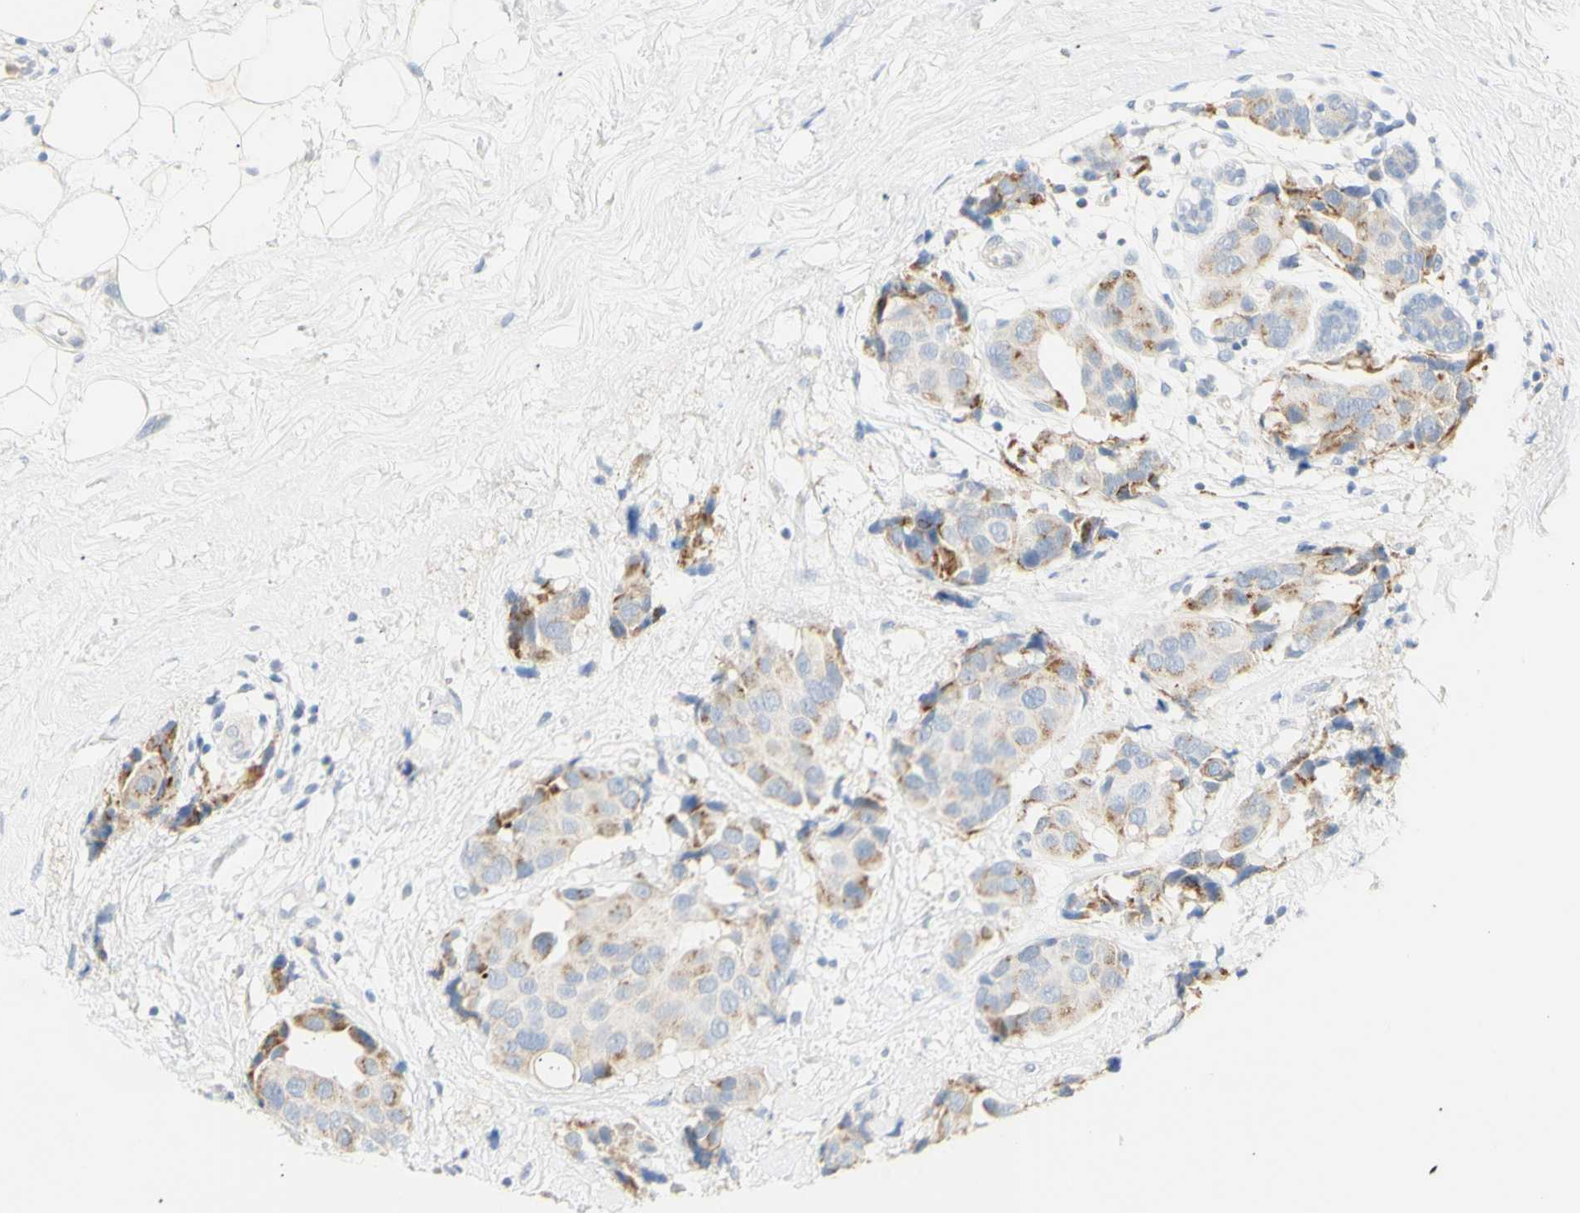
{"staining": {"intensity": "moderate", "quantity": "25%-75%", "location": "cytoplasmic/membranous"}, "tissue": "breast cancer", "cell_type": "Tumor cells", "image_type": "cancer", "snomed": [{"axis": "morphology", "description": "Normal tissue, NOS"}, {"axis": "morphology", "description": "Duct carcinoma"}, {"axis": "topography", "description": "Breast"}], "caption": "A photomicrograph of human infiltrating ductal carcinoma (breast) stained for a protein shows moderate cytoplasmic/membranous brown staining in tumor cells.", "gene": "B4GALNT3", "patient": {"sex": "female", "age": 39}}